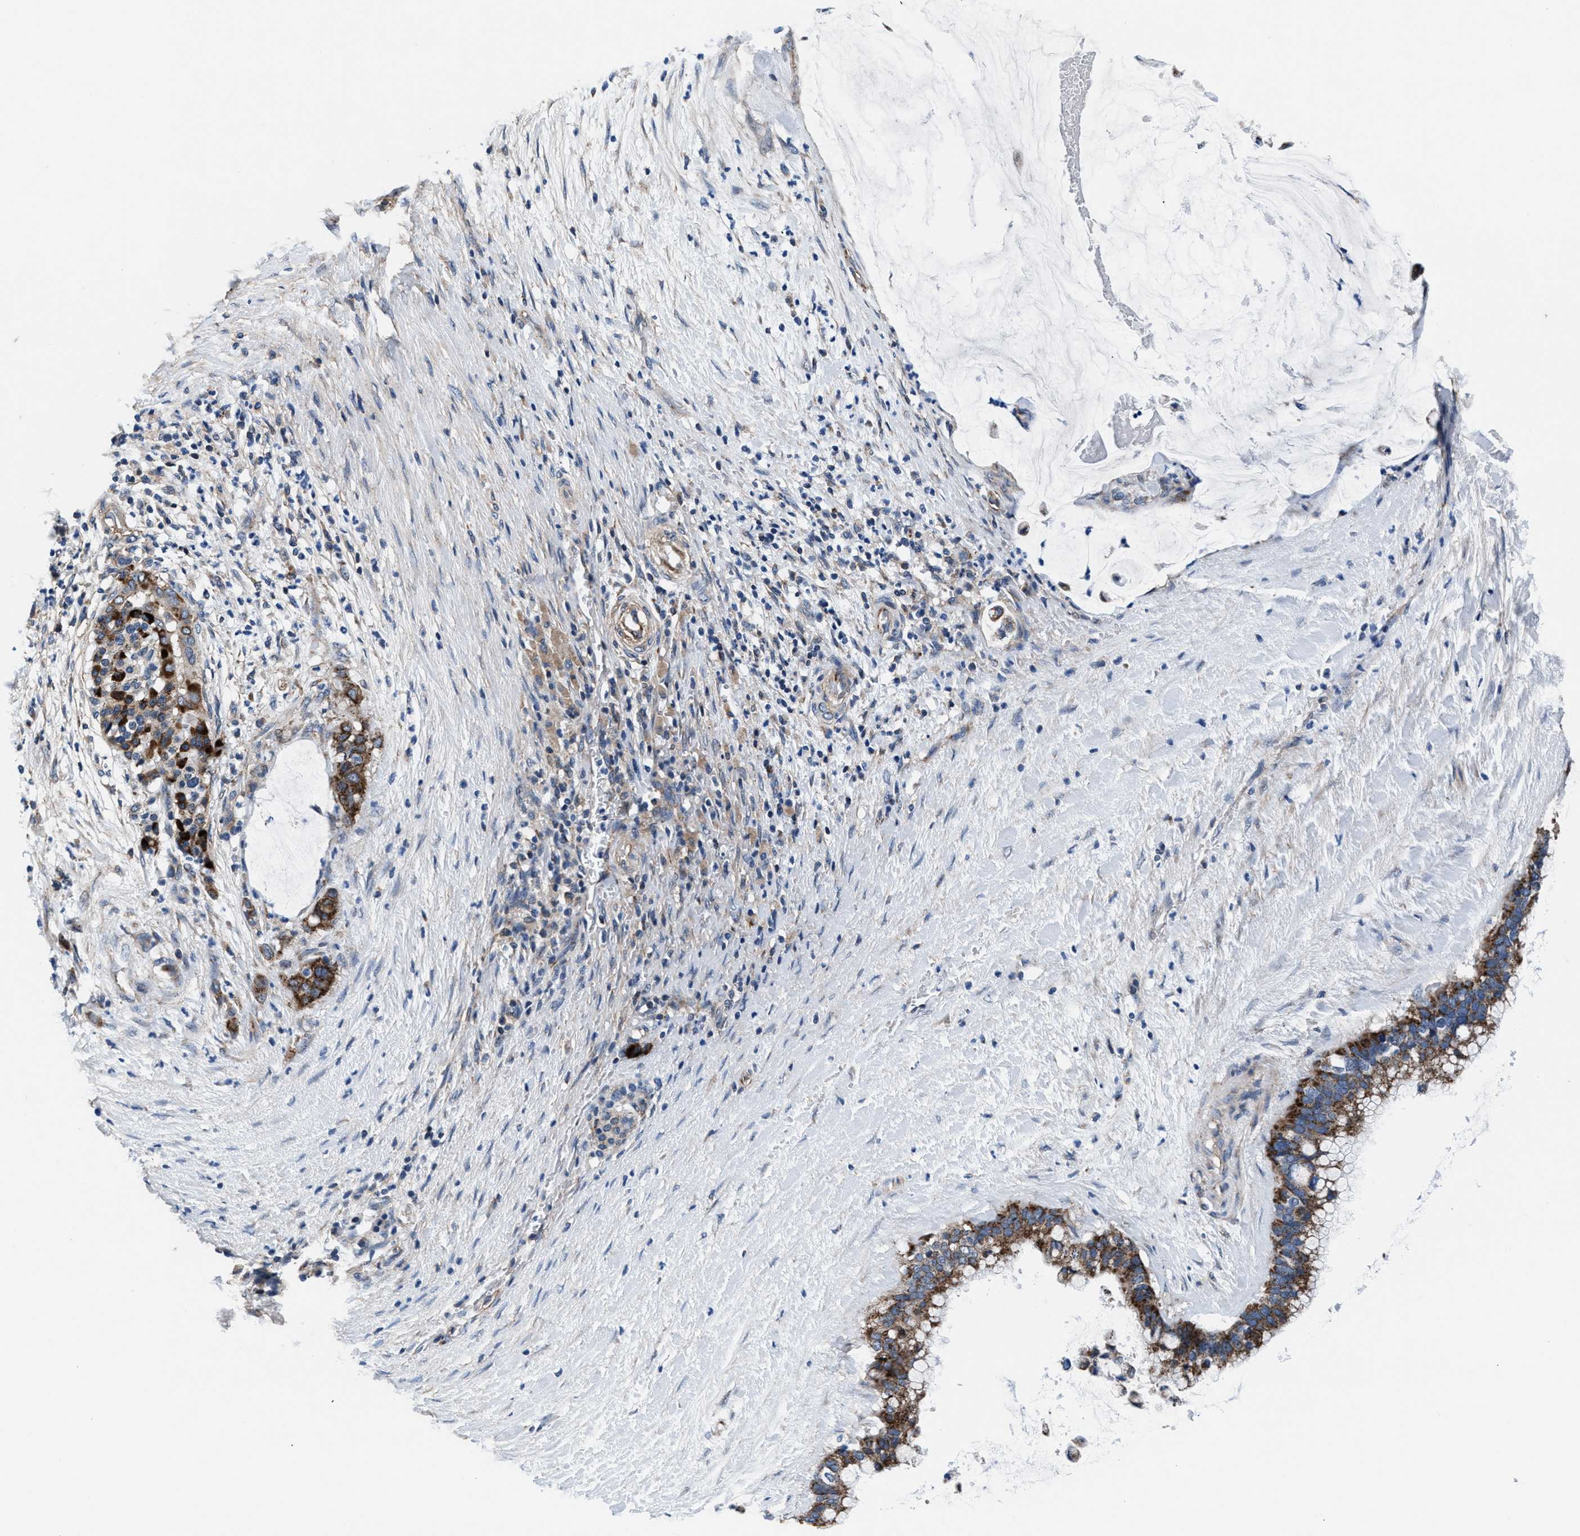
{"staining": {"intensity": "strong", "quantity": ">75%", "location": "cytoplasmic/membranous"}, "tissue": "pancreatic cancer", "cell_type": "Tumor cells", "image_type": "cancer", "snomed": [{"axis": "morphology", "description": "Adenocarcinoma, NOS"}, {"axis": "topography", "description": "Pancreas"}], "caption": "The micrograph displays staining of pancreatic cancer (adenocarcinoma), revealing strong cytoplasmic/membranous protein expression (brown color) within tumor cells.", "gene": "NKTR", "patient": {"sex": "male", "age": 41}}